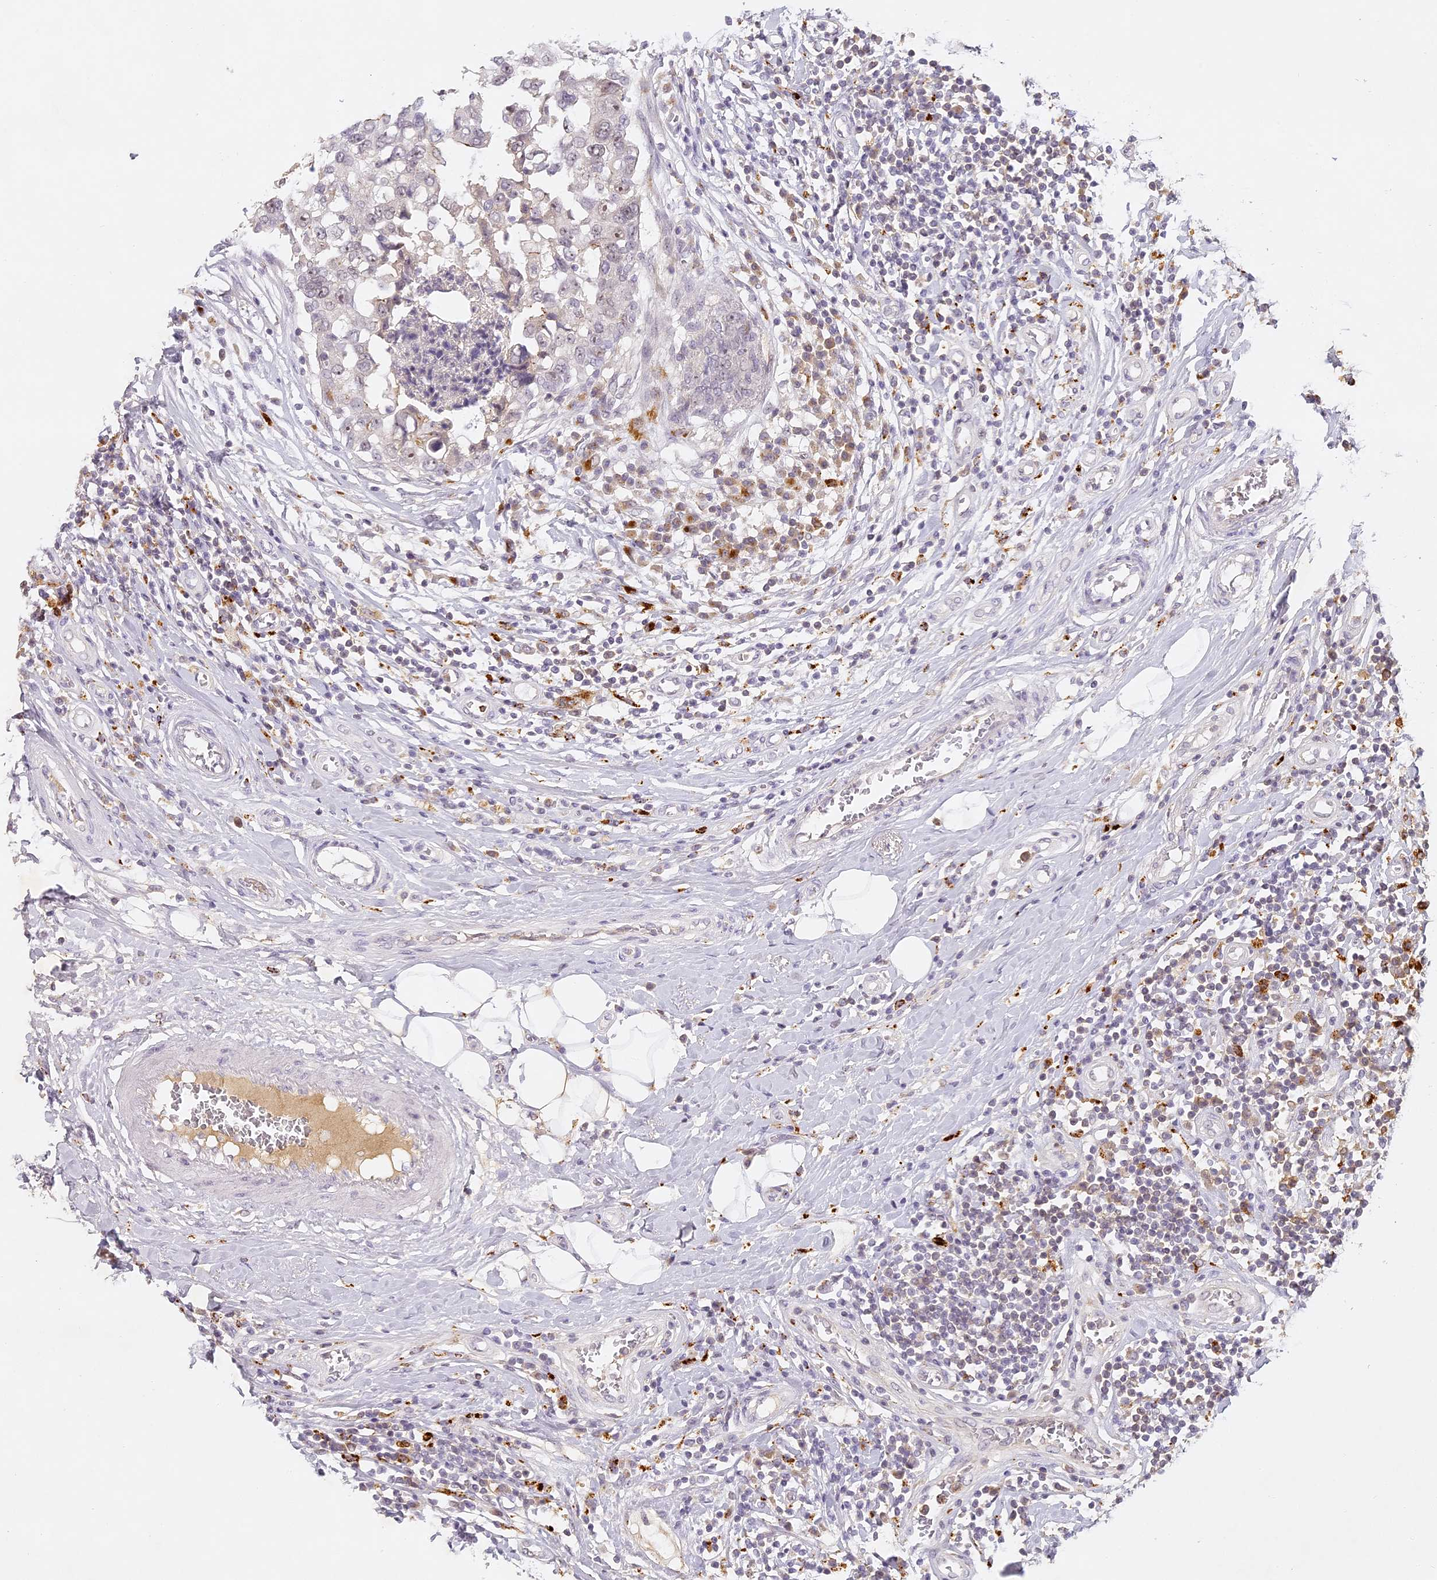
{"staining": {"intensity": "negative", "quantity": "none", "location": "none"}, "tissue": "breast cancer", "cell_type": "Tumor cells", "image_type": "cancer", "snomed": [{"axis": "morphology", "description": "Duct carcinoma"}, {"axis": "topography", "description": "Breast"}], "caption": "Immunohistochemical staining of human breast cancer displays no significant staining in tumor cells.", "gene": "ELL3", "patient": {"sex": "female", "age": 27}}